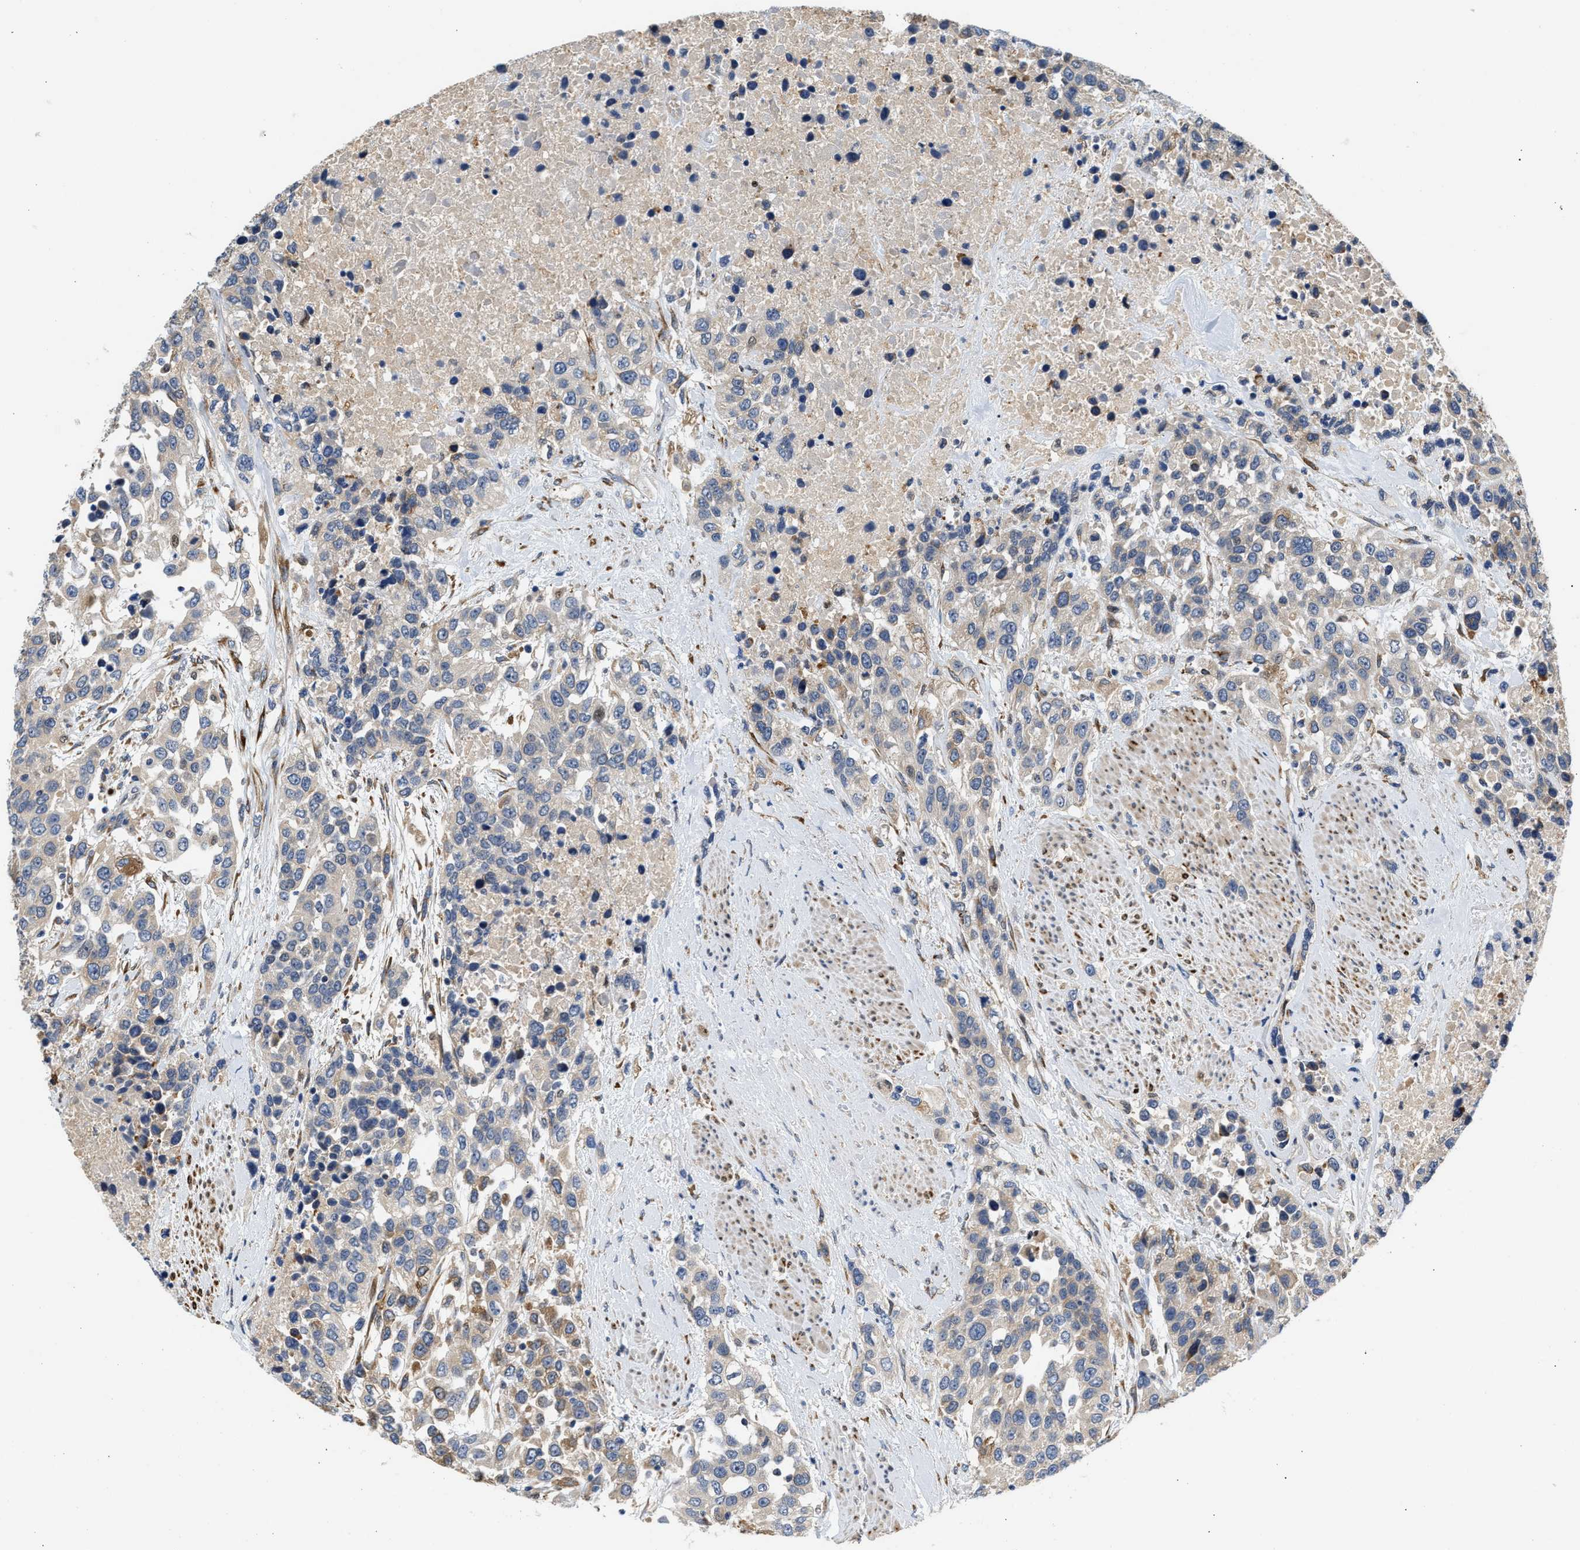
{"staining": {"intensity": "weak", "quantity": "<25%", "location": "cytoplasmic/membranous"}, "tissue": "urothelial cancer", "cell_type": "Tumor cells", "image_type": "cancer", "snomed": [{"axis": "morphology", "description": "Urothelial carcinoma, High grade"}, {"axis": "topography", "description": "Urinary bladder"}], "caption": "Tumor cells are negative for protein expression in human urothelial carcinoma (high-grade).", "gene": "PPM1L", "patient": {"sex": "female", "age": 80}}